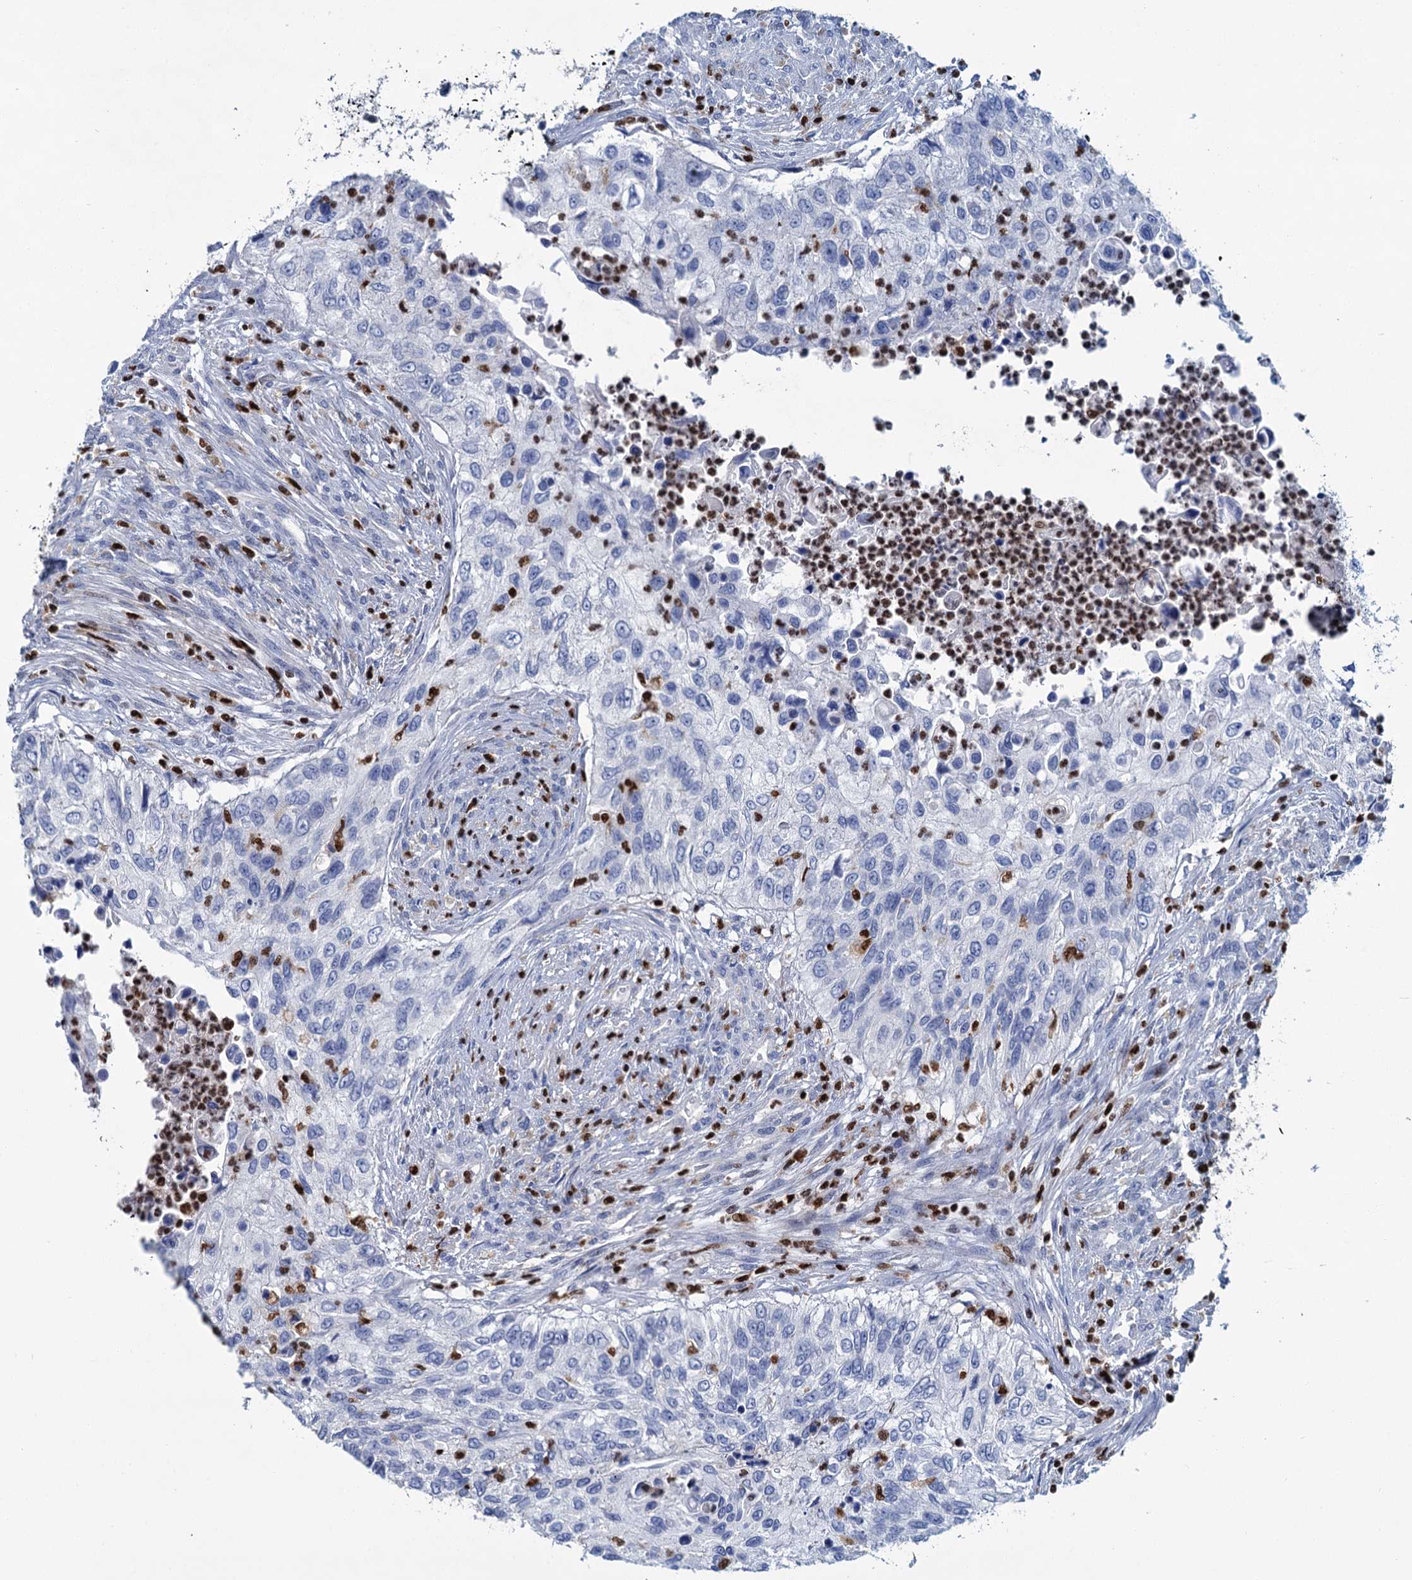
{"staining": {"intensity": "negative", "quantity": "none", "location": "none"}, "tissue": "urothelial cancer", "cell_type": "Tumor cells", "image_type": "cancer", "snomed": [{"axis": "morphology", "description": "Urothelial carcinoma, High grade"}, {"axis": "topography", "description": "Urinary bladder"}], "caption": "An IHC micrograph of urothelial cancer is shown. There is no staining in tumor cells of urothelial cancer. (DAB (3,3'-diaminobenzidine) immunohistochemistry (IHC) visualized using brightfield microscopy, high magnification).", "gene": "CELF2", "patient": {"sex": "female", "age": 60}}